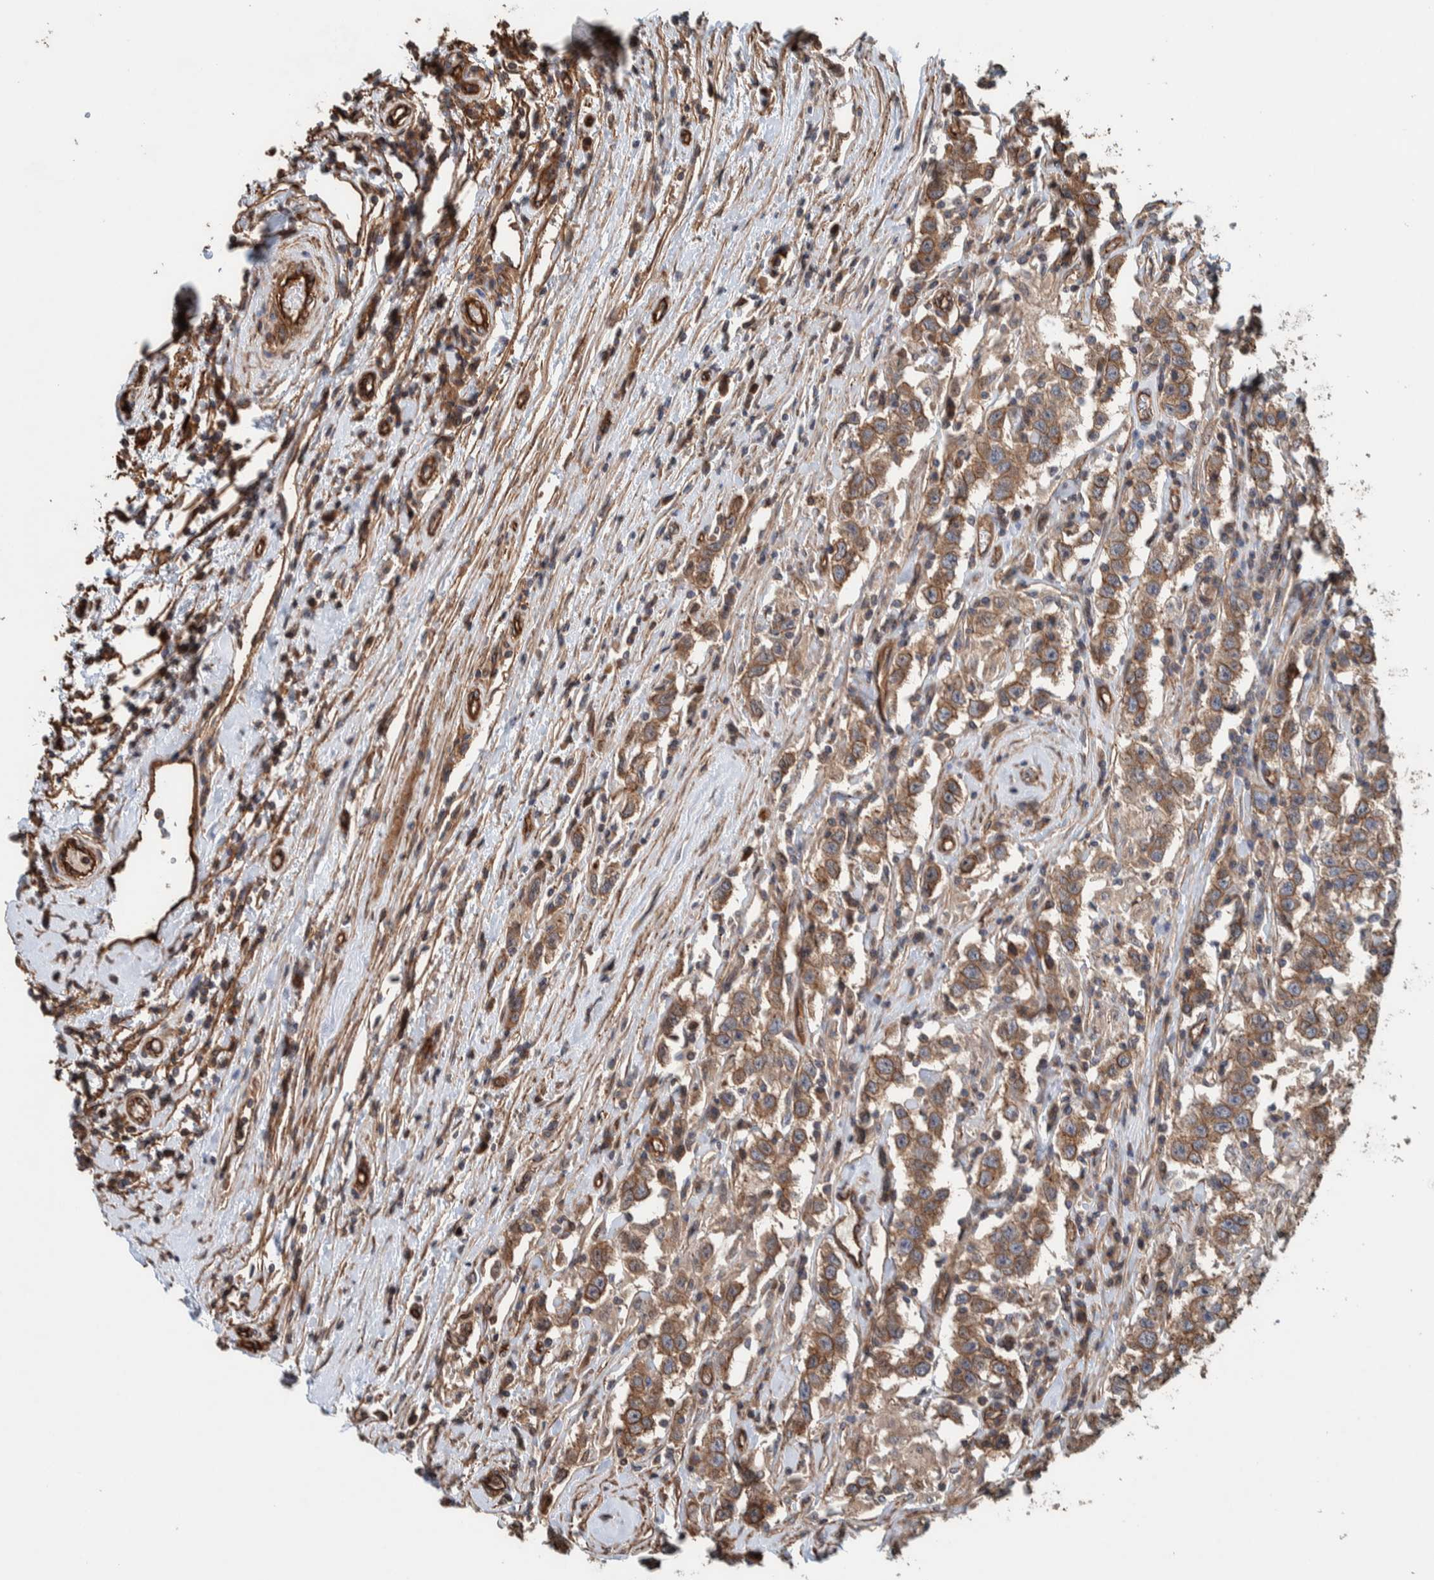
{"staining": {"intensity": "moderate", "quantity": ">75%", "location": "cytoplasmic/membranous"}, "tissue": "testis cancer", "cell_type": "Tumor cells", "image_type": "cancer", "snomed": [{"axis": "morphology", "description": "Seminoma, NOS"}, {"axis": "topography", "description": "Testis"}], "caption": "Moderate cytoplasmic/membranous protein staining is seen in approximately >75% of tumor cells in testis cancer (seminoma).", "gene": "PKD1L1", "patient": {"sex": "male", "age": 41}}